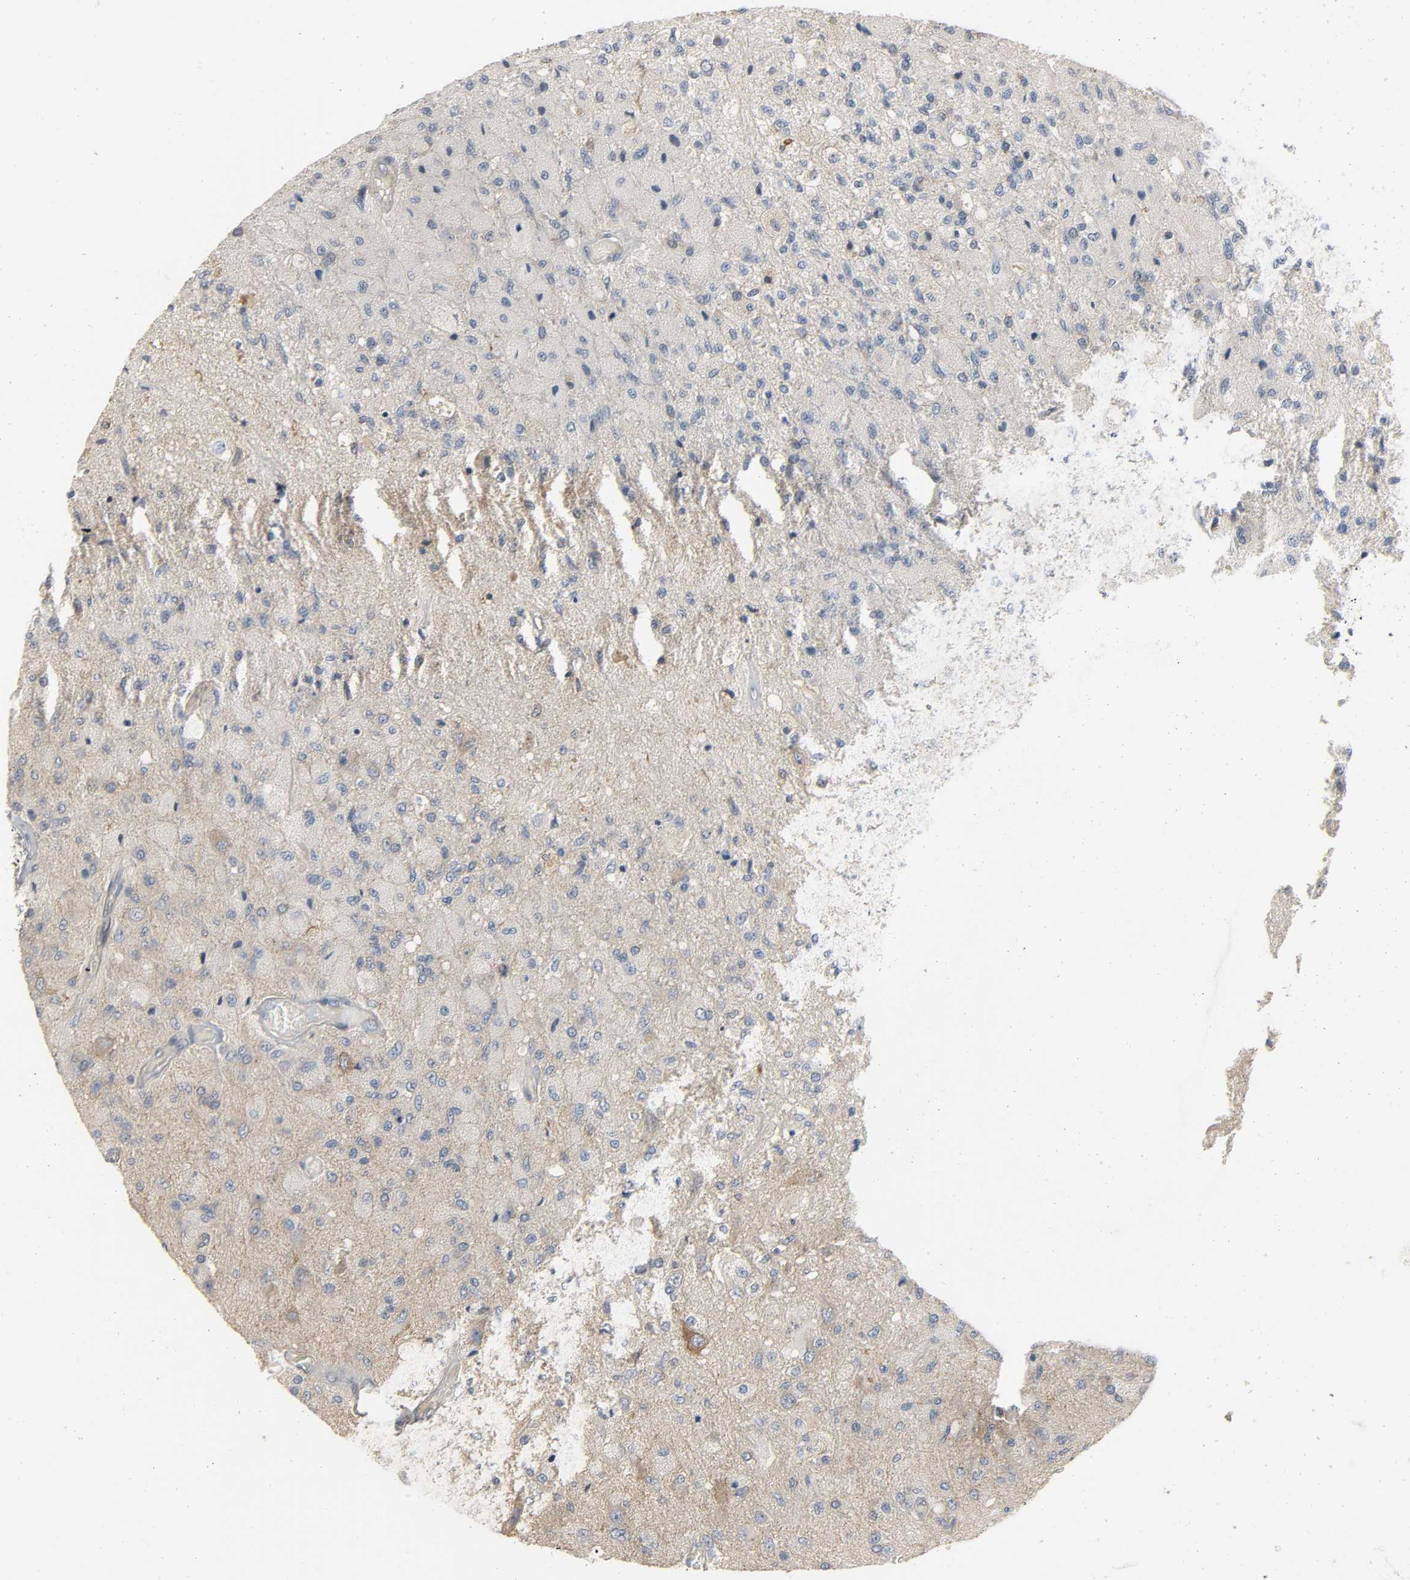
{"staining": {"intensity": "moderate", "quantity": "<25%", "location": "cytoplasmic/membranous"}, "tissue": "glioma", "cell_type": "Tumor cells", "image_type": "cancer", "snomed": [{"axis": "morphology", "description": "Normal tissue, NOS"}, {"axis": "morphology", "description": "Glioma, malignant, High grade"}, {"axis": "topography", "description": "Cerebral cortex"}], "caption": "A histopathology image of human malignant glioma (high-grade) stained for a protein demonstrates moderate cytoplasmic/membranous brown staining in tumor cells. (DAB IHC with brightfield microscopy, high magnification).", "gene": "LIMCH1", "patient": {"sex": "male", "age": 77}}